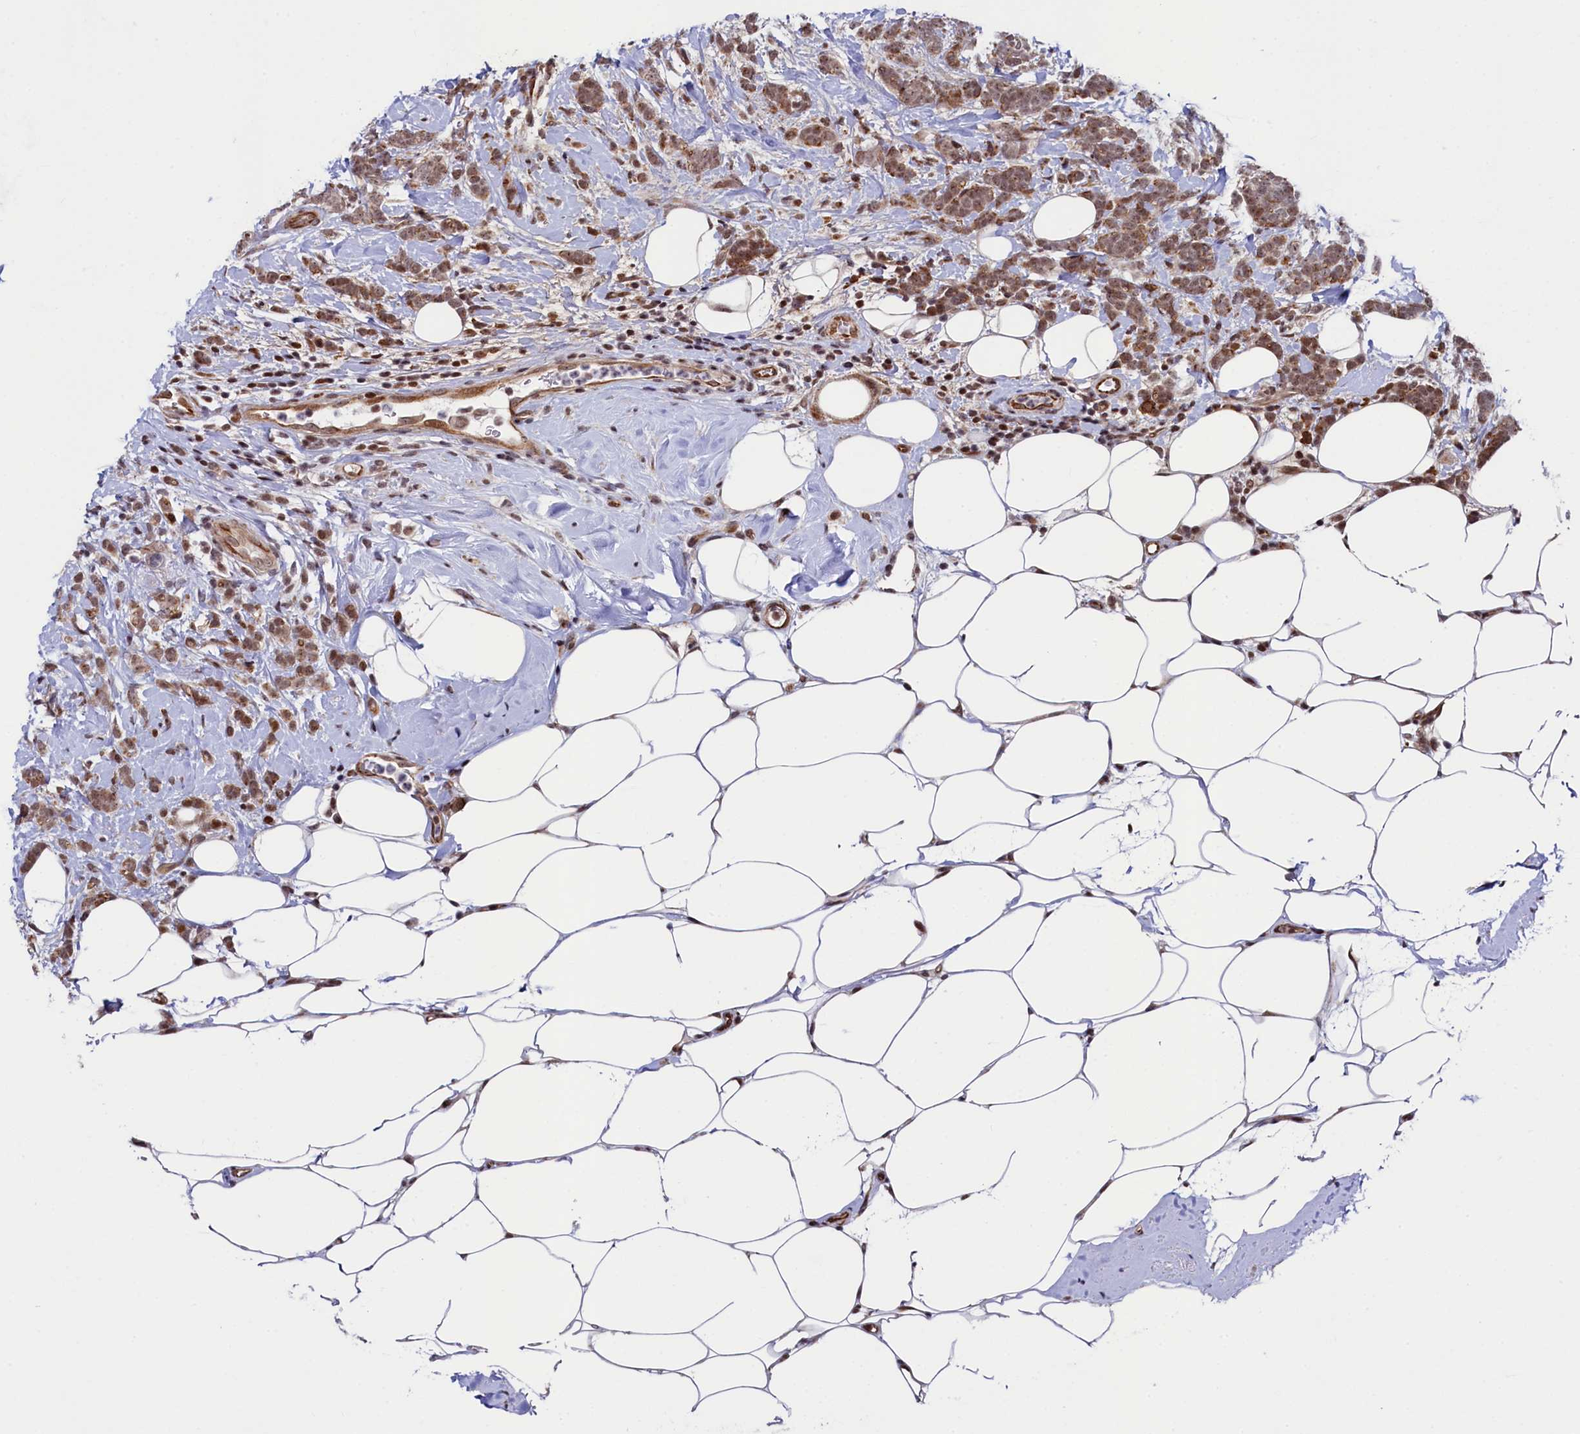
{"staining": {"intensity": "moderate", "quantity": ">75%", "location": "nuclear"}, "tissue": "breast cancer", "cell_type": "Tumor cells", "image_type": "cancer", "snomed": [{"axis": "morphology", "description": "Lobular carcinoma"}, {"axis": "topography", "description": "Breast"}], "caption": "A micrograph showing moderate nuclear expression in about >75% of tumor cells in breast lobular carcinoma, as visualized by brown immunohistochemical staining.", "gene": "LEO1", "patient": {"sex": "female", "age": 58}}